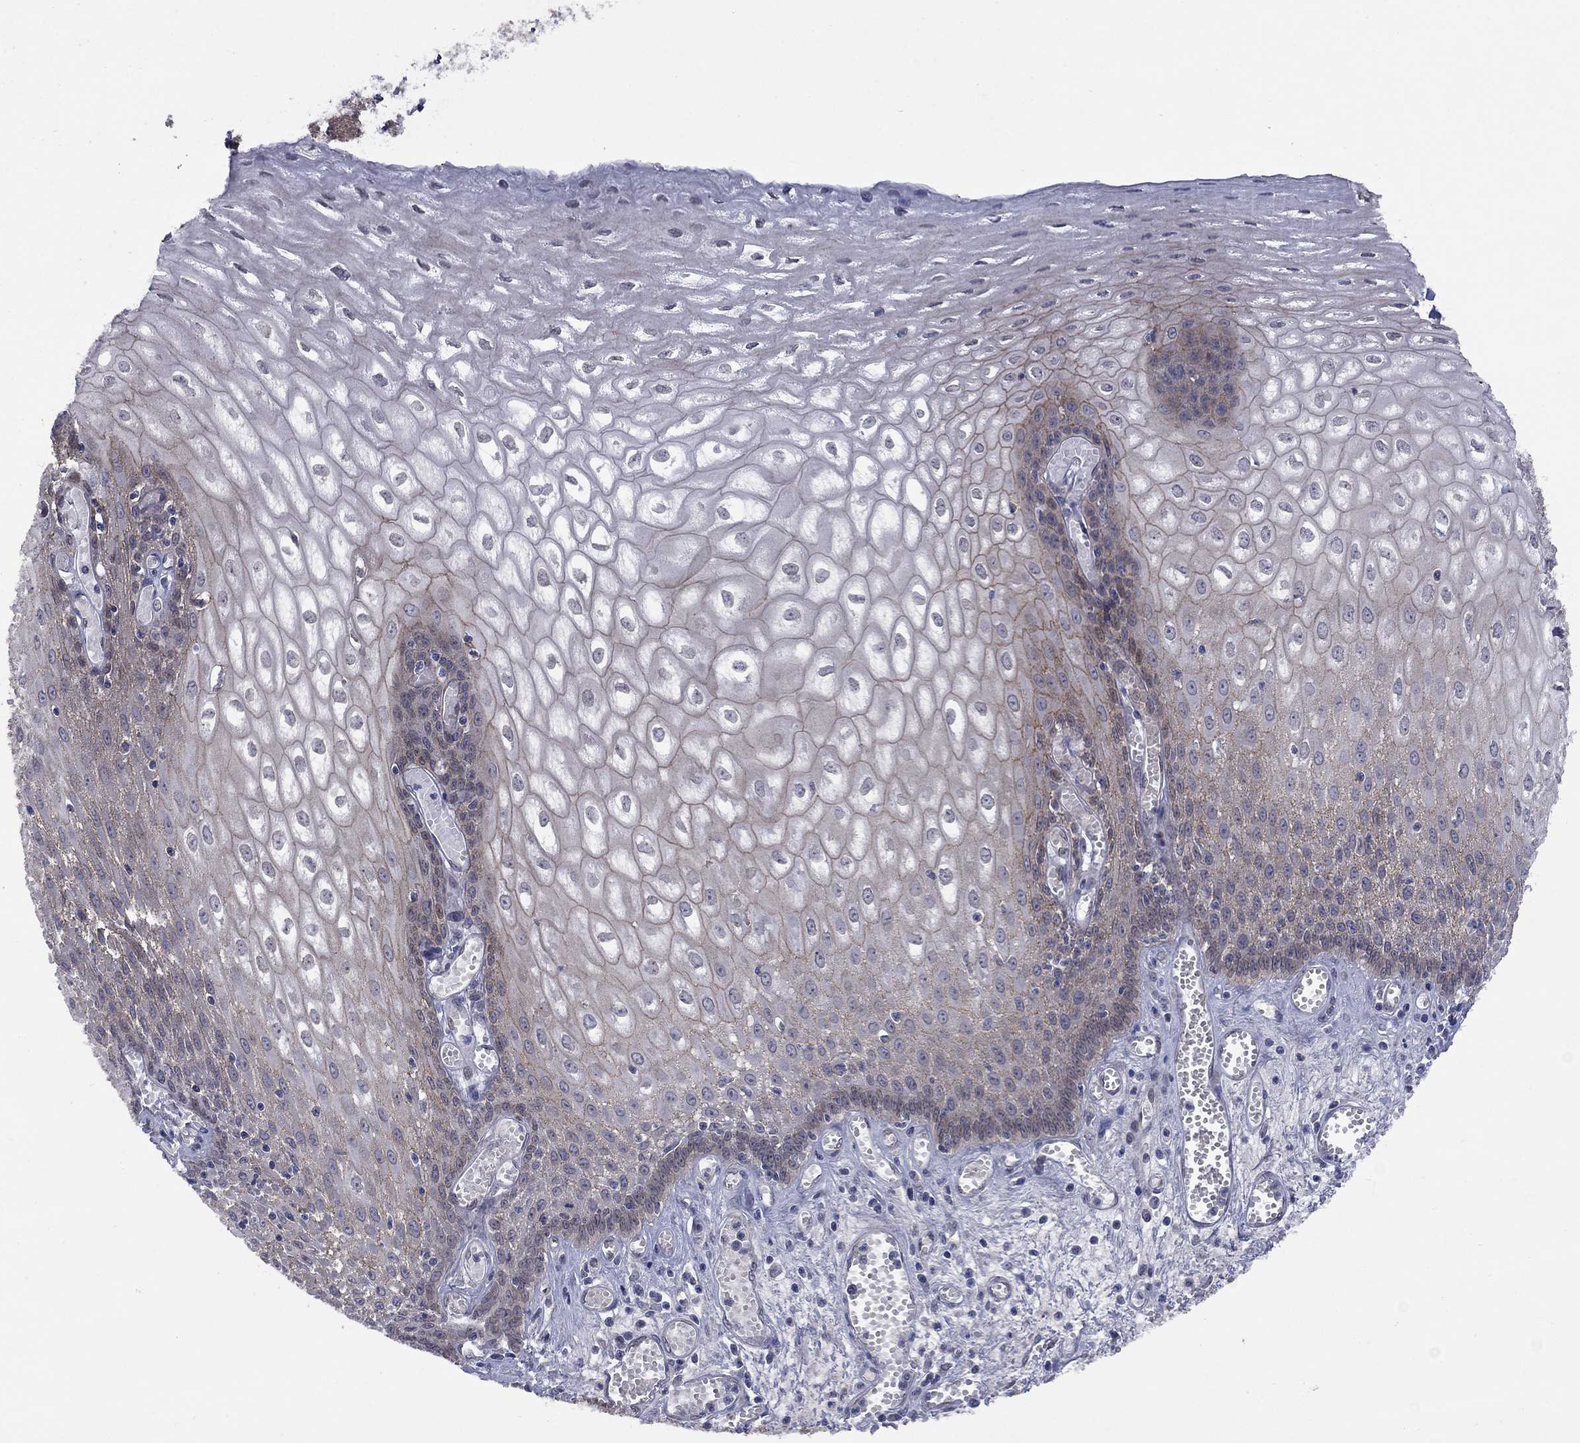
{"staining": {"intensity": "moderate", "quantity": "25%-75%", "location": "cytoplasmic/membranous"}, "tissue": "esophagus", "cell_type": "Squamous epithelial cells", "image_type": "normal", "snomed": [{"axis": "morphology", "description": "Normal tissue, NOS"}, {"axis": "topography", "description": "Esophagus"}], "caption": "Squamous epithelial cells display medium levels of moderate cytoplasmic/membranous expression in approximately 25%-75% of cells in benign esophagus. (IHC, brightfield microscopy, high magnification).", "gene": "EMC9", "patient": {"sex": "male", "age": 58}}